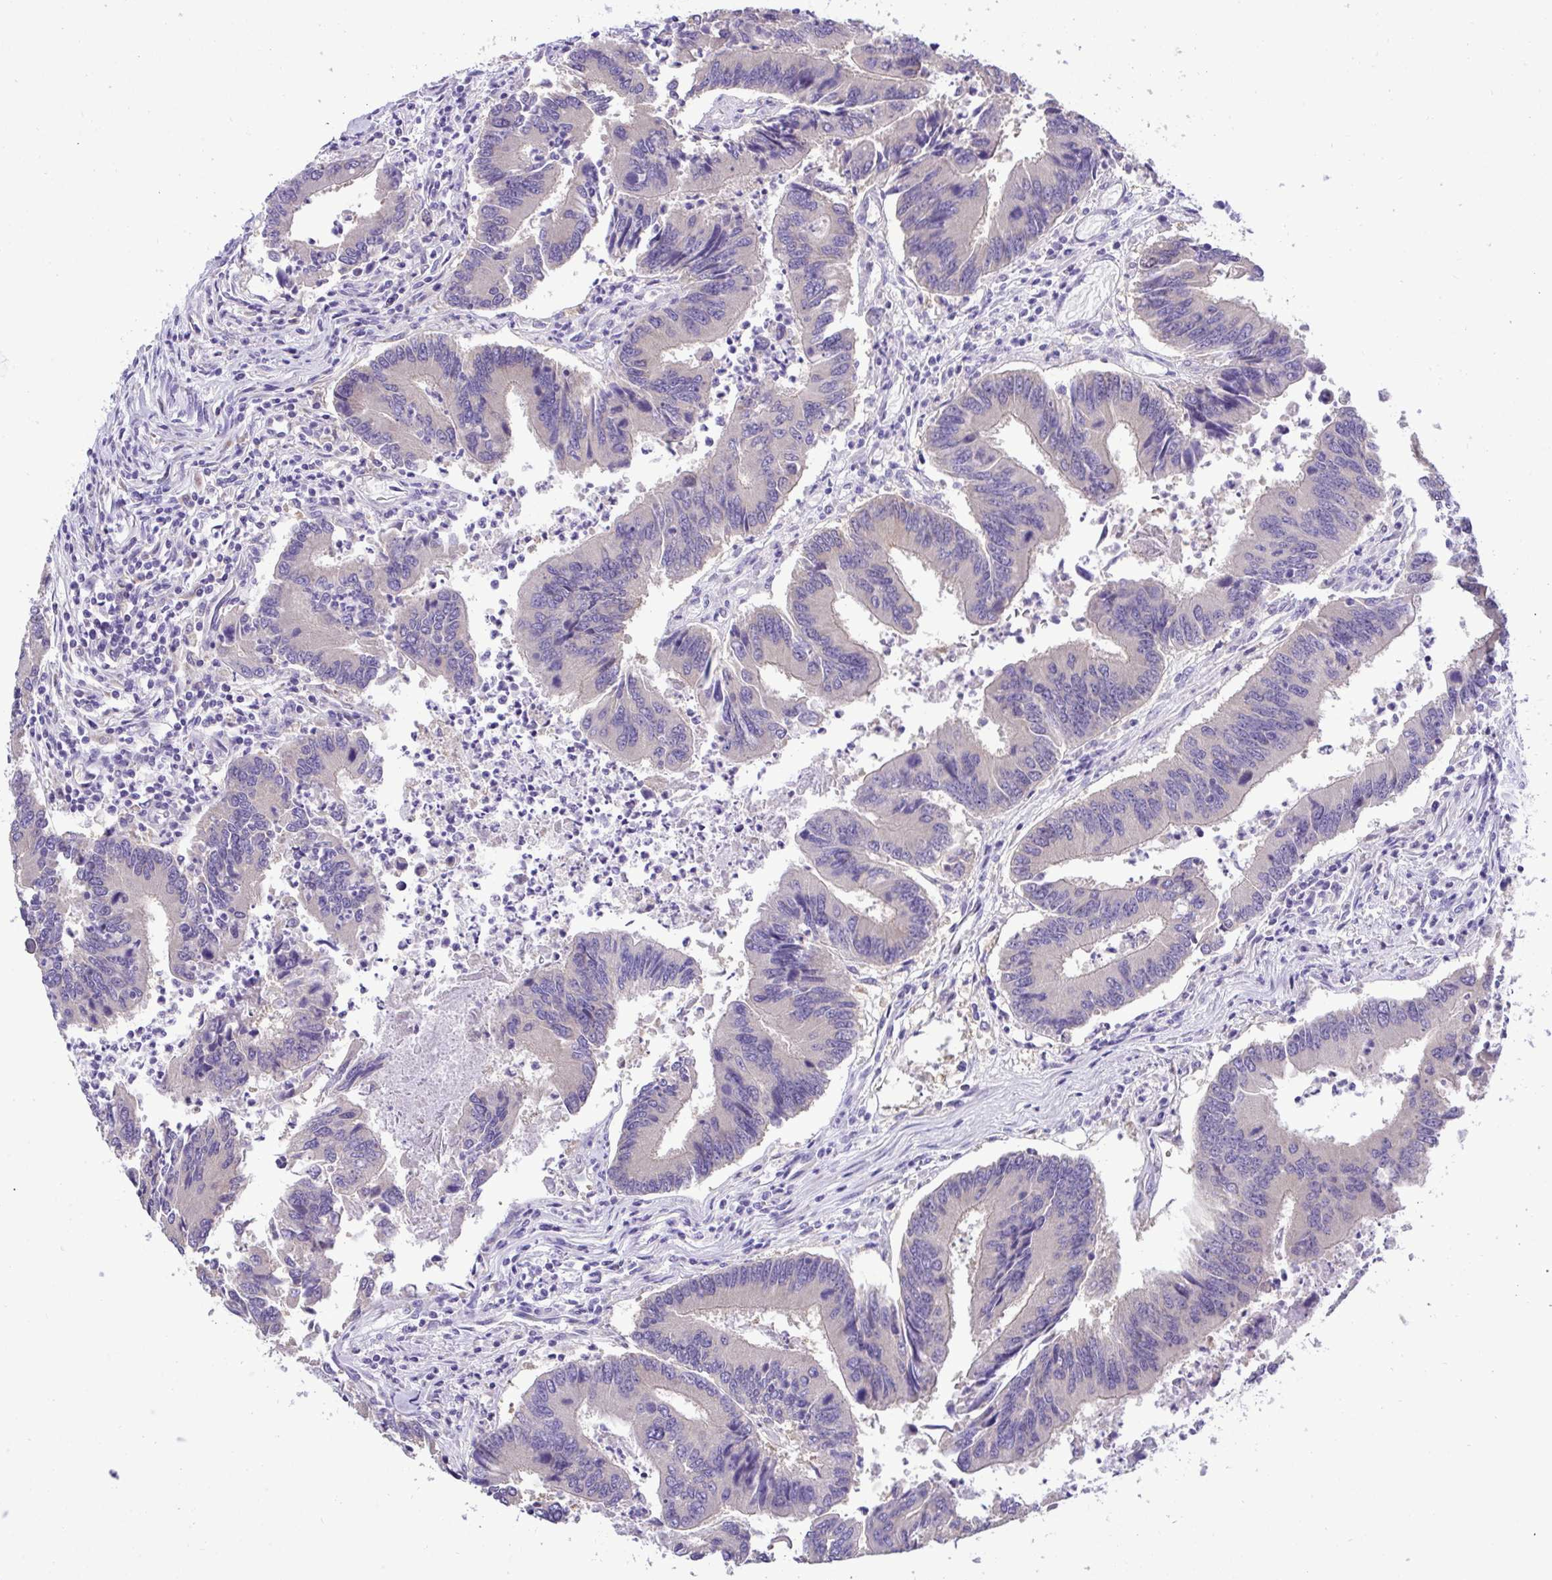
{"staining": {"intensity": "negative", "quantity": "none", "location": "none"}, "tissue": "colorectal cancer", "cell_type": "Tumor cells", "image_type": "cancer", "snomed": [{"axis": "morphology", "description": "Adenocarcinoma, NOS"}, {"axis": "topography", "description": "Colon"}], "caption": "IHC of colorectal cancer (adenocarcinoma) exhibits no positivity in tumor cells.", "gene": "ST8SIA2", "patient": {"sex": "female", "age": 67}}